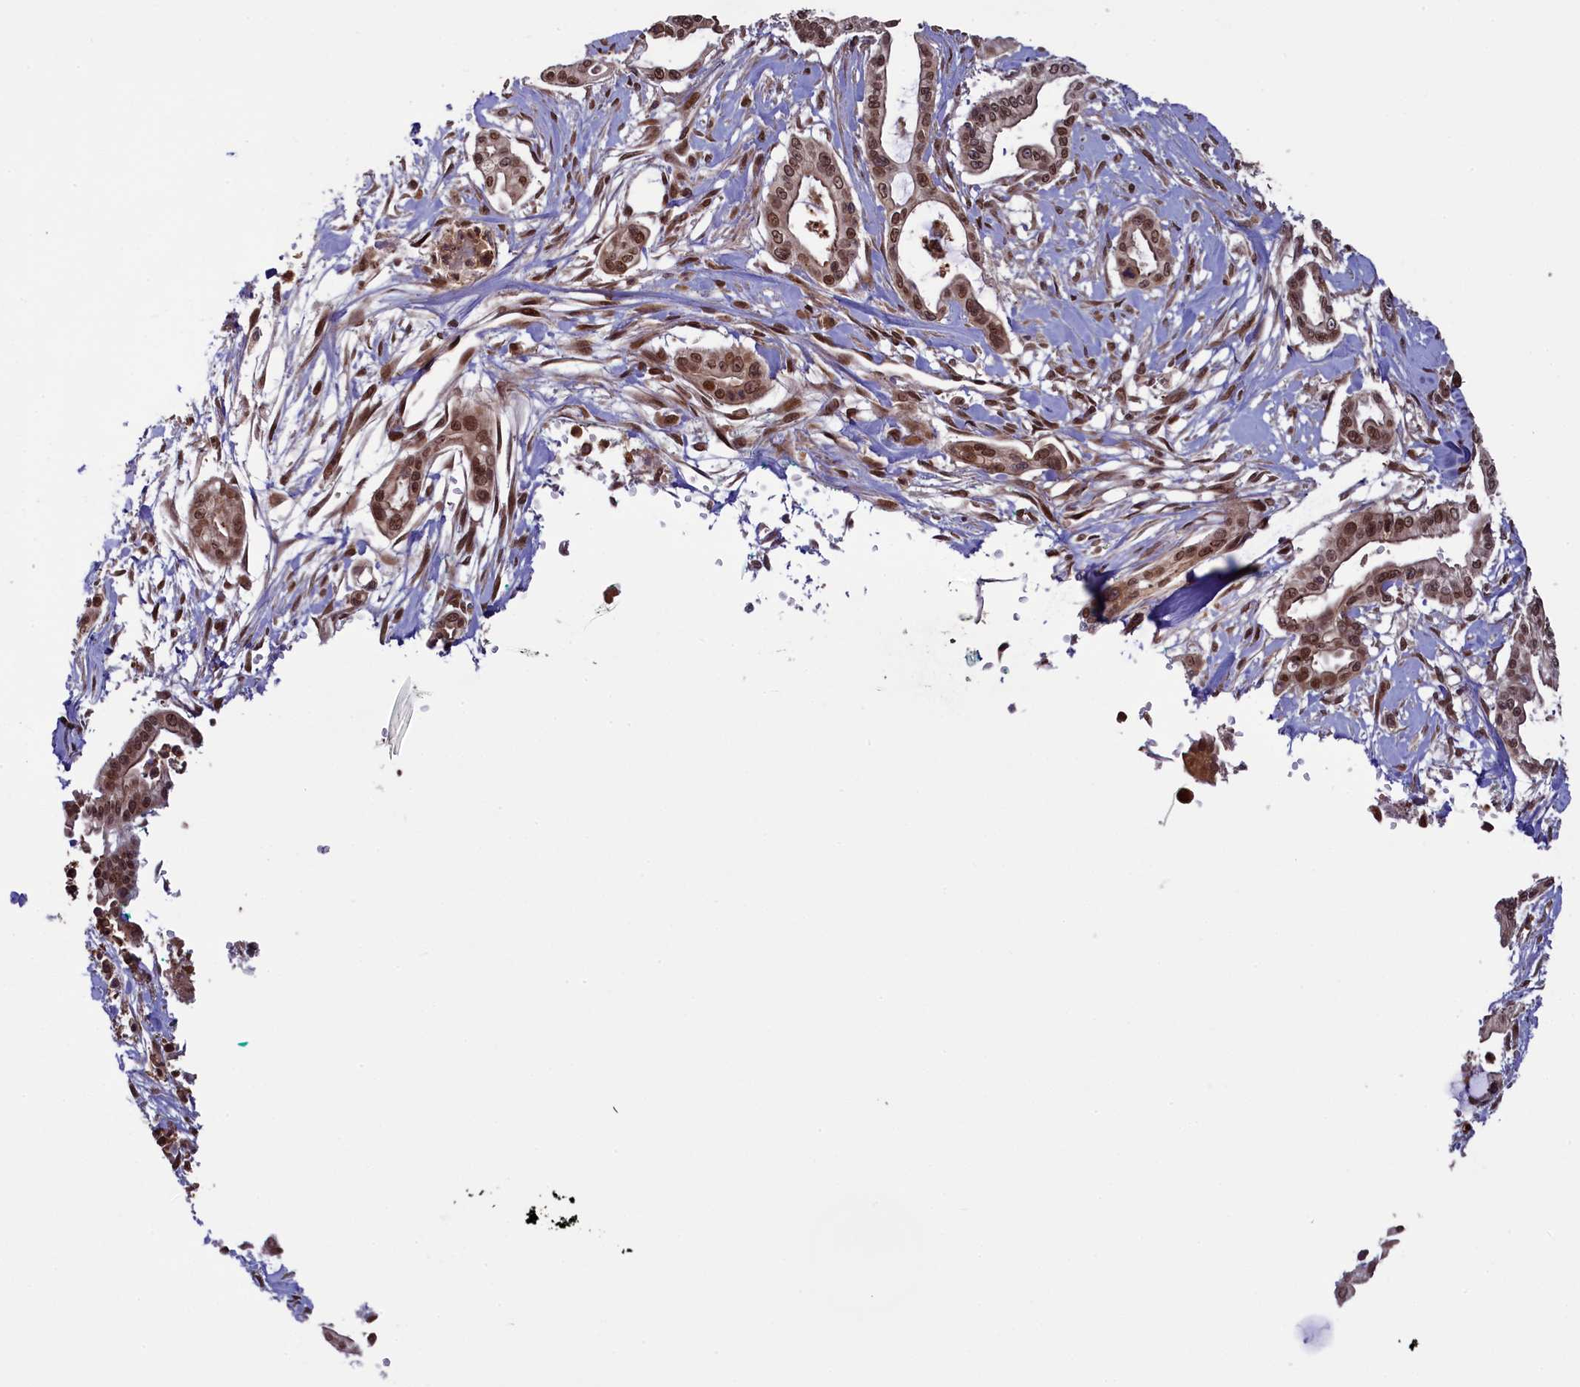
{"staining": {"intensity": "moderate", "quantity": ">75%", "location": "nuclear"}, "tissue": "pancreatic cancer", "cell_type": "Tumor cells", "image_type": "cancer", "snomed": [{"axis": "morphology", "description": "Adenocarcinoma, NOS"}, {"axis": "topography", "description": "Pancreas"}], "caption": "Protein staining by immunohistochemistry (IHC) shows moderate nuclear positivity in about >75% of tumor cells in pancreatic cancer.", "gene": "NAE1", "patient": {"sex": "male", "age": 68}}